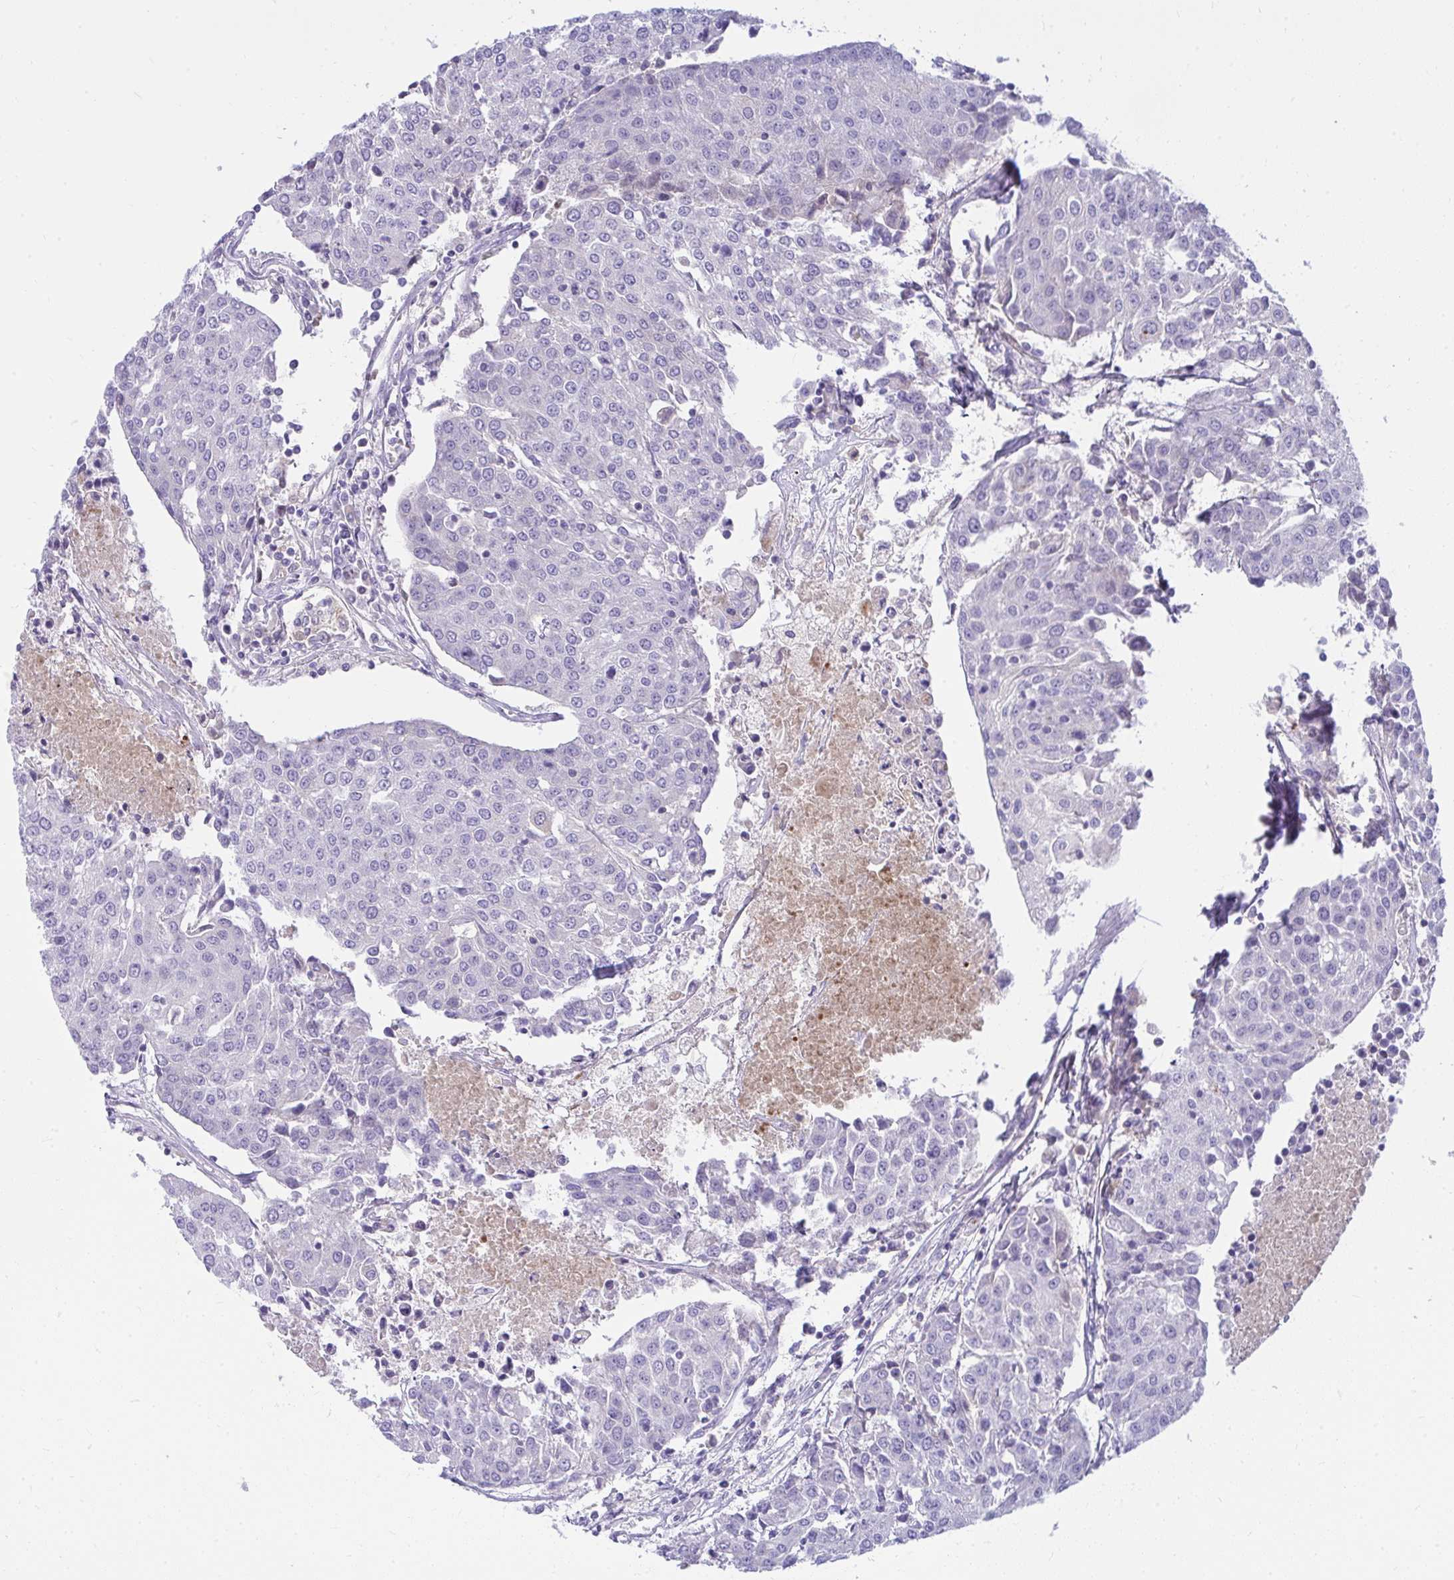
{"staining": {"intensity": "negative", "quantity": "none", "location": "none"}, "tissue": "urothelial cancer", "cell_type": "Tumor cells", "image_type": "cancer", "snomed": [{"axis": "morphology", "description": "Urothelial carcinoma, High grade"}, {"axis": "topography", "description": "Urinary bladder"}], "caption": "A photomicrograph of urothelial carcinoma (high-grade) stained for a protein demonstrates no brown staining in tumor cells. Nuclei are stained in blue.", "gene": "LRRC36", "patient": {"sex": "female", "age": 85}}